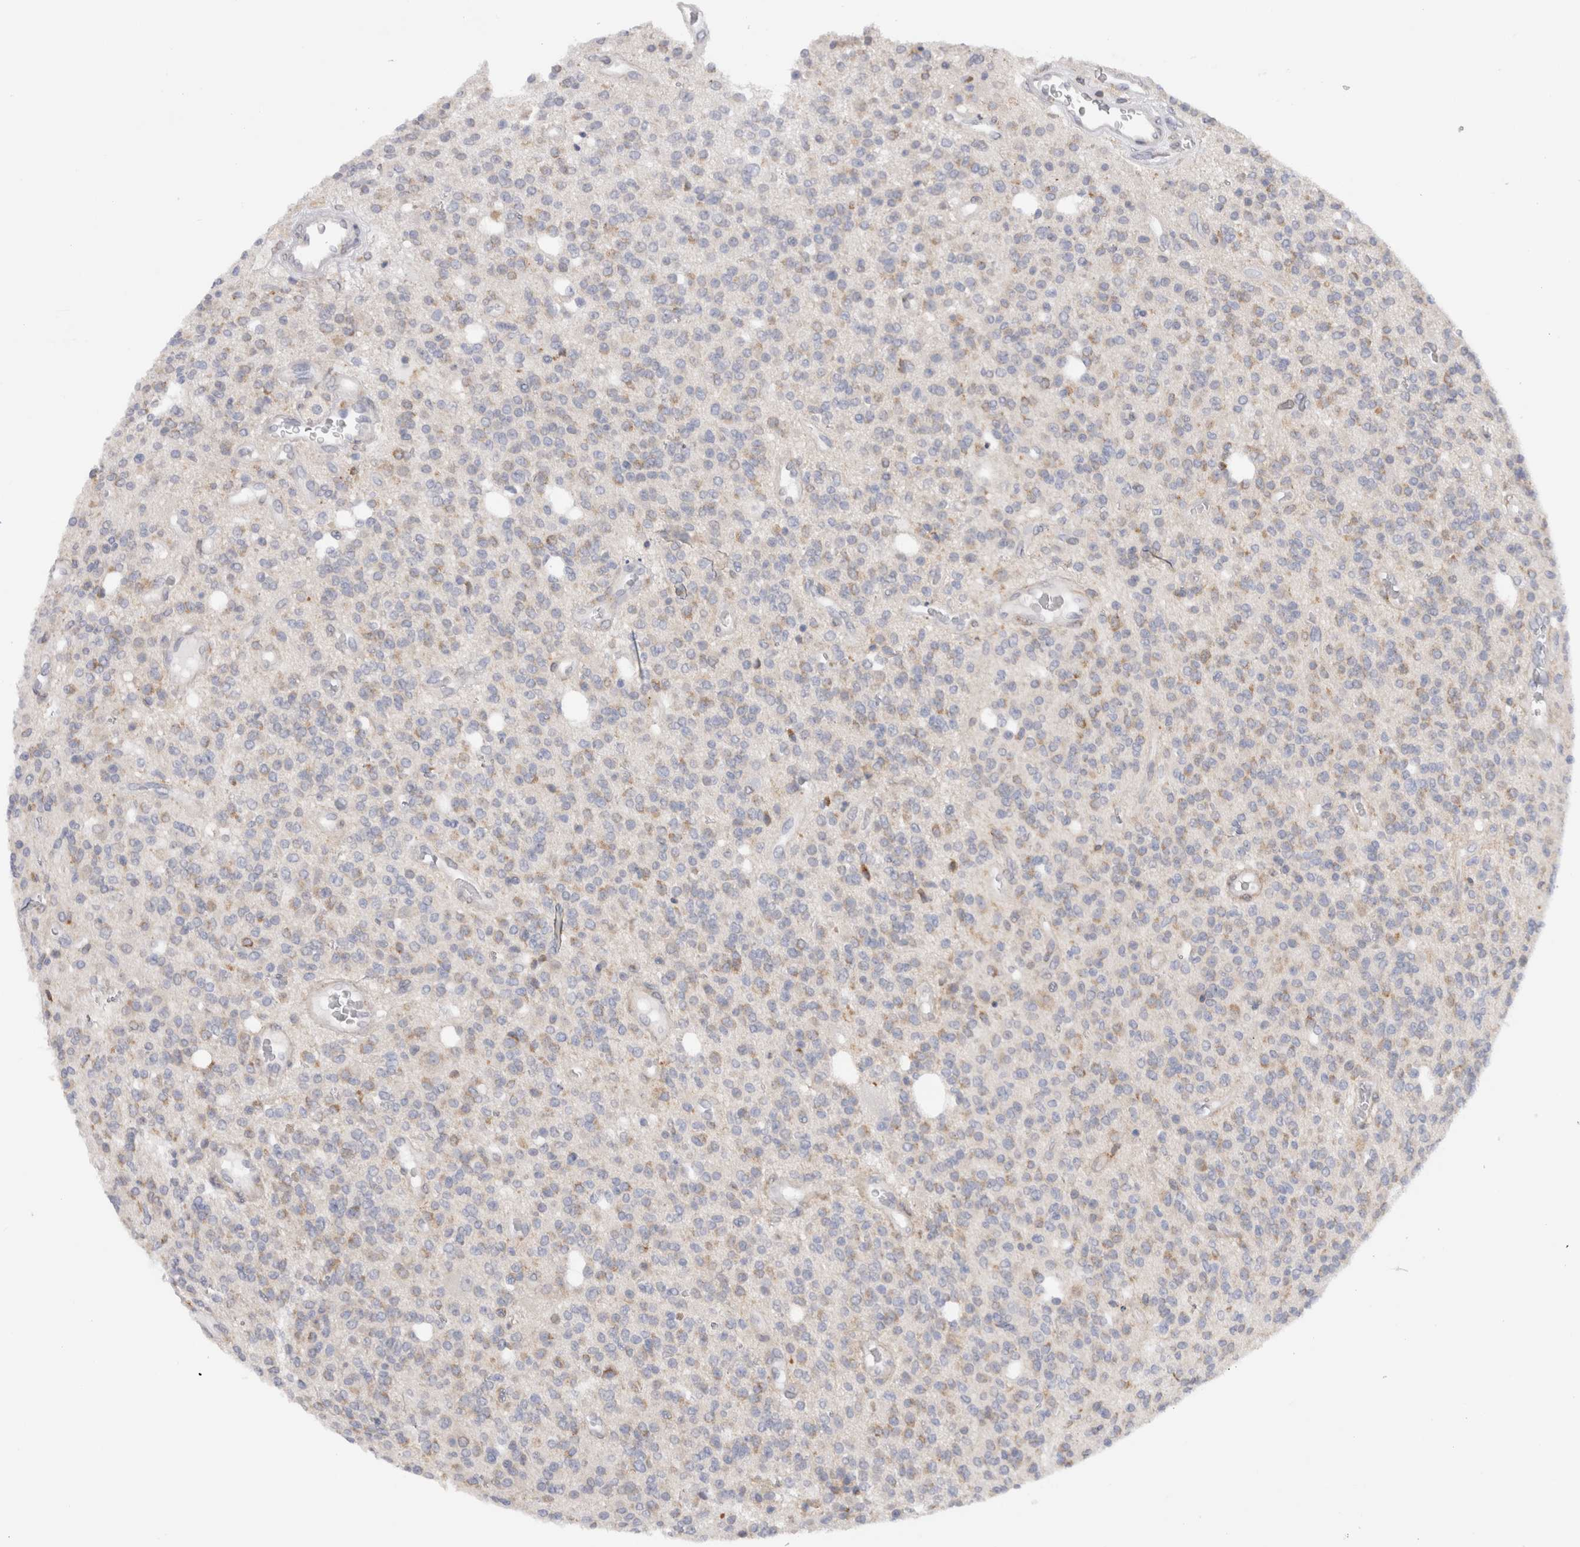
{"staining": {"intensity": "moderate", "quantity": "<25%", "location": "cytoplasmic/membranous"}, "tissue": "glioma", "cell_type": "Tumor cells", "image_type": "cancer", "snomed": [{"axis": "morphology", "description": "Glioma, malignant, High grade"}, {"axis": "topography", "description": "Brain"}], "caption": "About <25% of tumor cells in human malignant glioma (high-grade) exhibit moderate cytoplasmic/membranous protein staining as visualized by brown immunohistochemical staining.", "gene": "VCPIP1", "patient": {"sex": "male", "age": 34}}